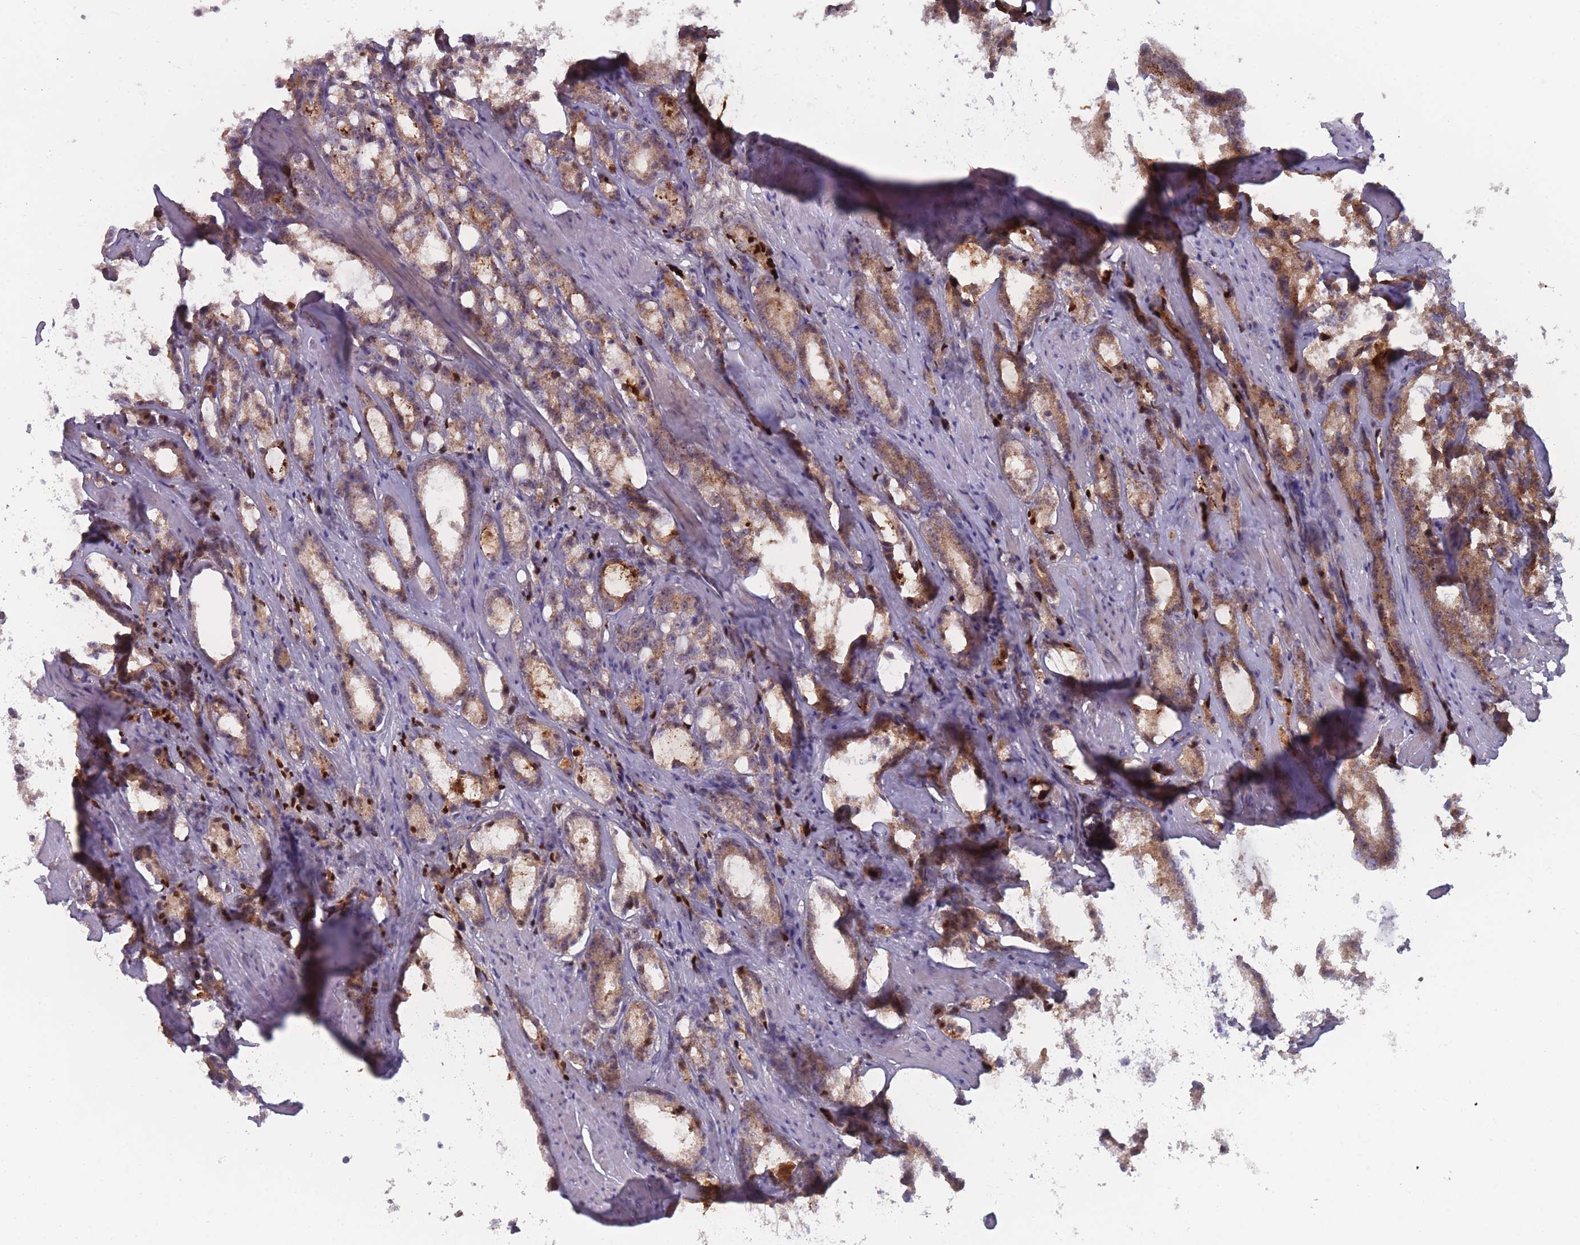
{"staining": {"intensity": "moderate", "quantity": ">75%", "location": "cytoplasmic/membranous"}, "tissue": "prostate cancer", "cell_type": "Tumor cells", "image_type": "cancer", "snomed": [{"axis": "morphology", "description": "Adenocarcinoma, High grade"}, {"axis": "topography", "description": "Prostate"}], "caption": "IHC photomicrograph of neoplastic tissue: human adenocarcinoma (high-grade) (prostate) stained using IHC demonstrates medium levels of moderate protein expression localized specifically in the cytoplasmic/membranous of tumor cells, appearing as a cytoplasmic/membranous brown color.", "gene": "TMEM232", "patient": {"sex": "male", "age": 66}}